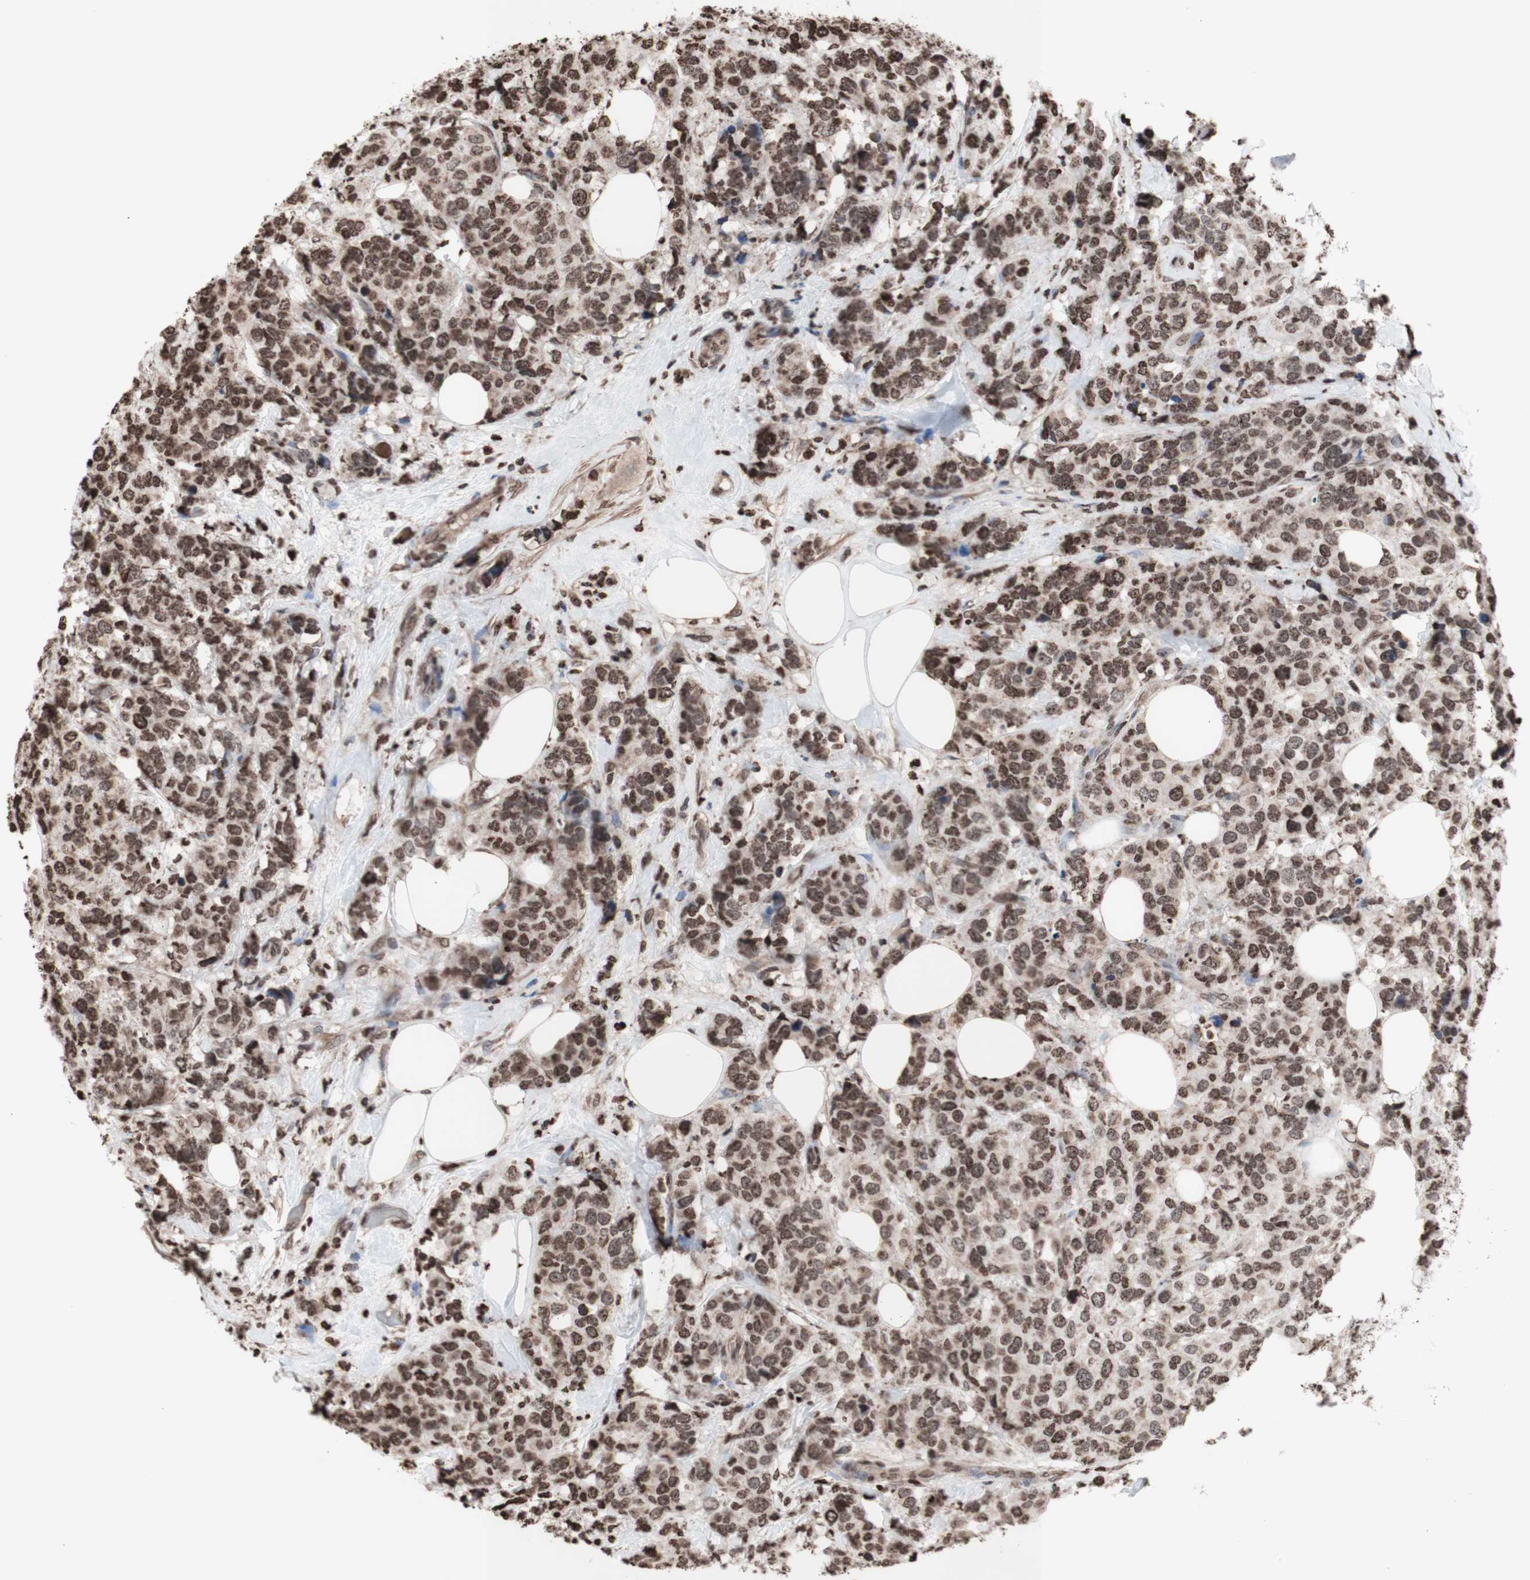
{"staining": {"intensity": "moderate", "quantity": ">75%", "location": "nuclear"}, "tissue": "breast cancer", "cell_type": "Tumor cells", "image_type": "cancer", "snomed": [{"axis": "morphology", "description": "Lobular carcinoma"}, {"axis": "topography", "description": "Breast"}], "caption": "Breast cancer (lobular carcinoma) stained for a protein reveals moderate nuclear positivity in tumor cells.", "gene": "SNAI2", "patient": {"sex": "female", "age": 59}}